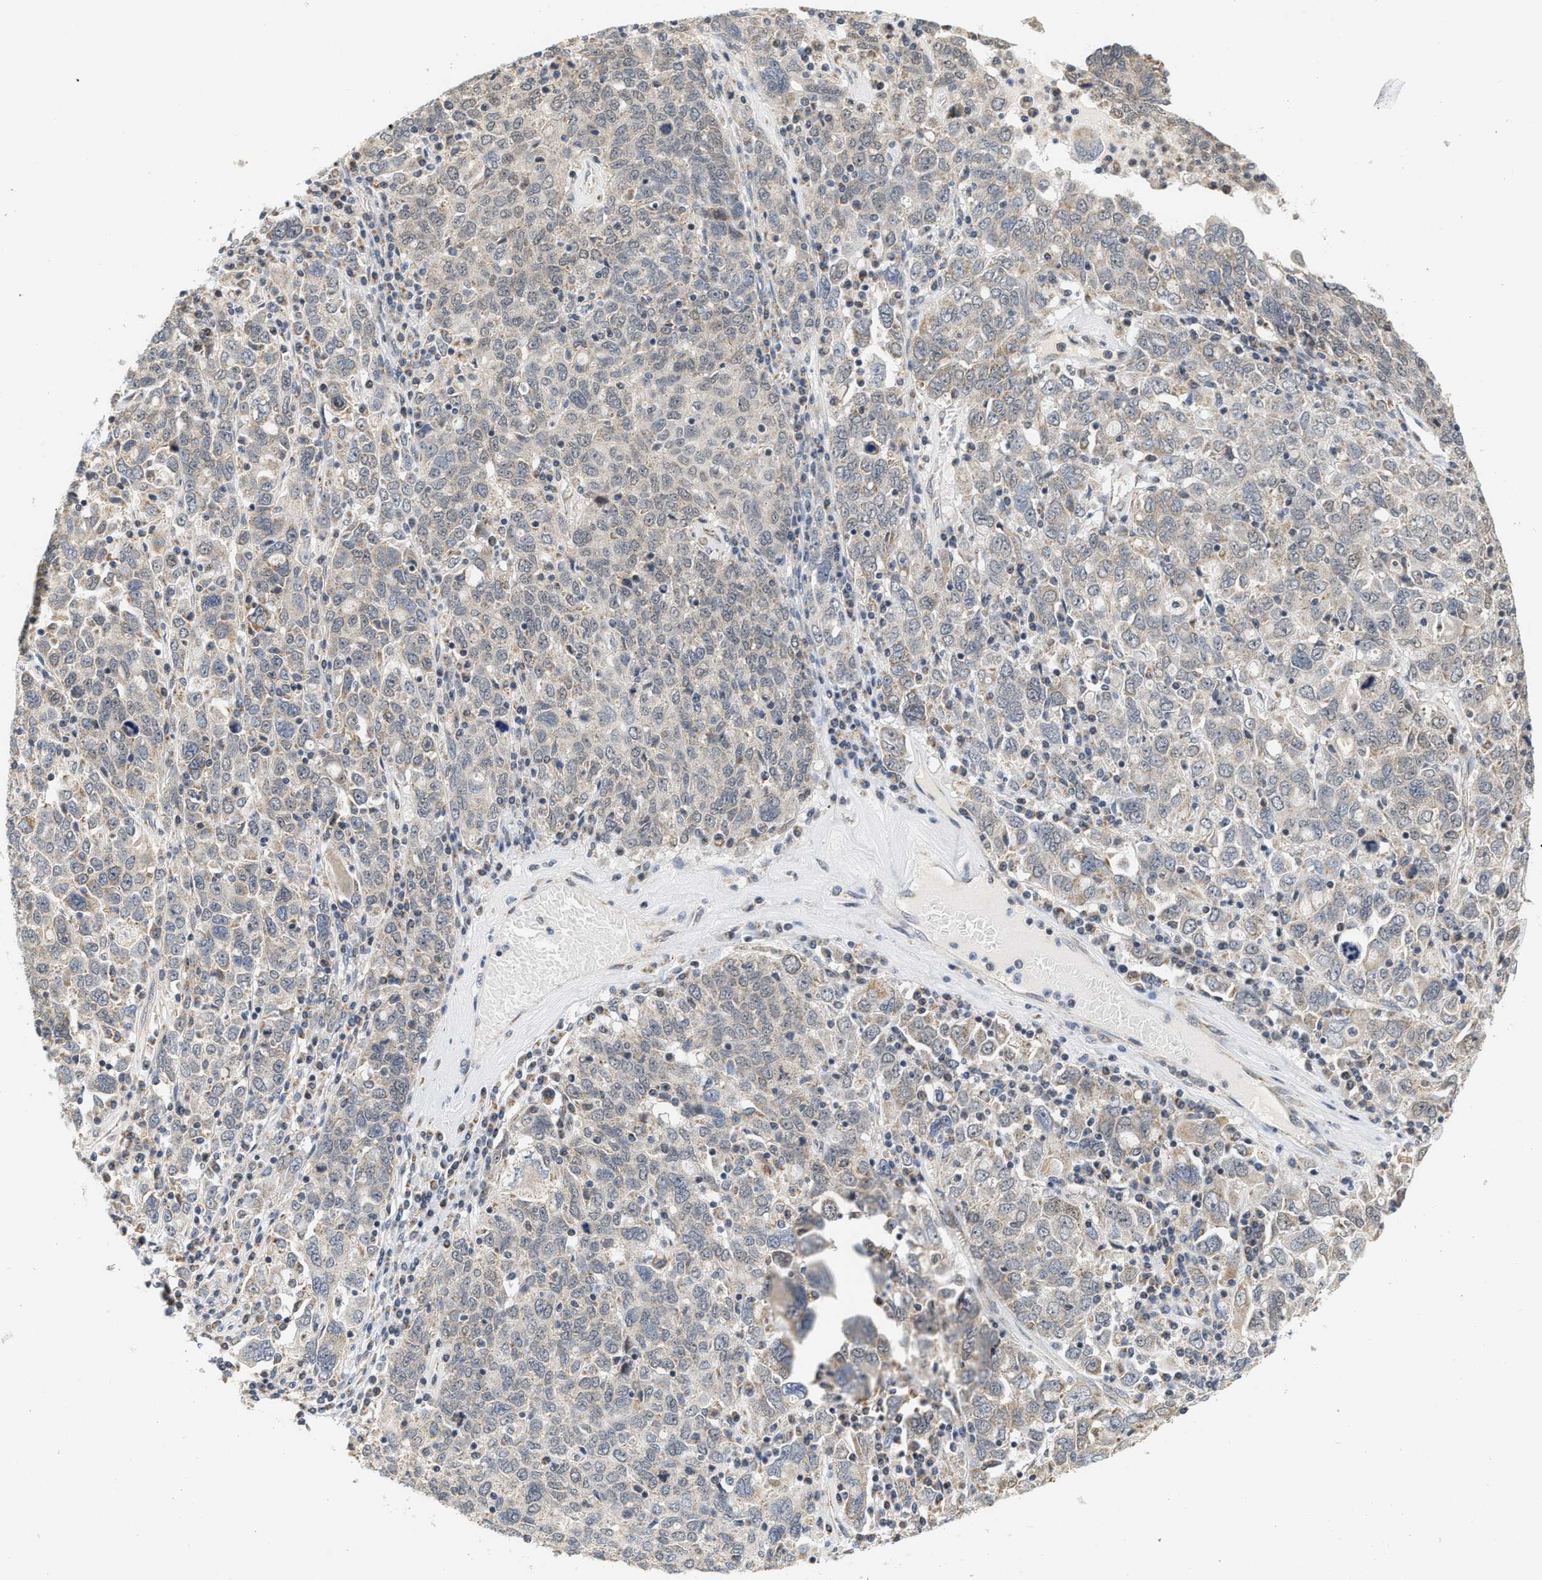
{"staining": {"intensity": "weak", "quantity": "<25%", "location": "cytoplasmic/membranous"}, "tissue": "ovarian cancer", "cell_type": "Tumor cells", "image_type": "cancer", "snomed": [{"axis": "morphology", "description": "Carcinoma, endometroid"}, {"axis": "topography", "description": "Ovary"}], "caption": "Tumor cells show no significant expression in ovarian cancer (endometroid carcinoma).", "gene": "GIGYF1", "patient": {"sex": "female", "age": 62}}